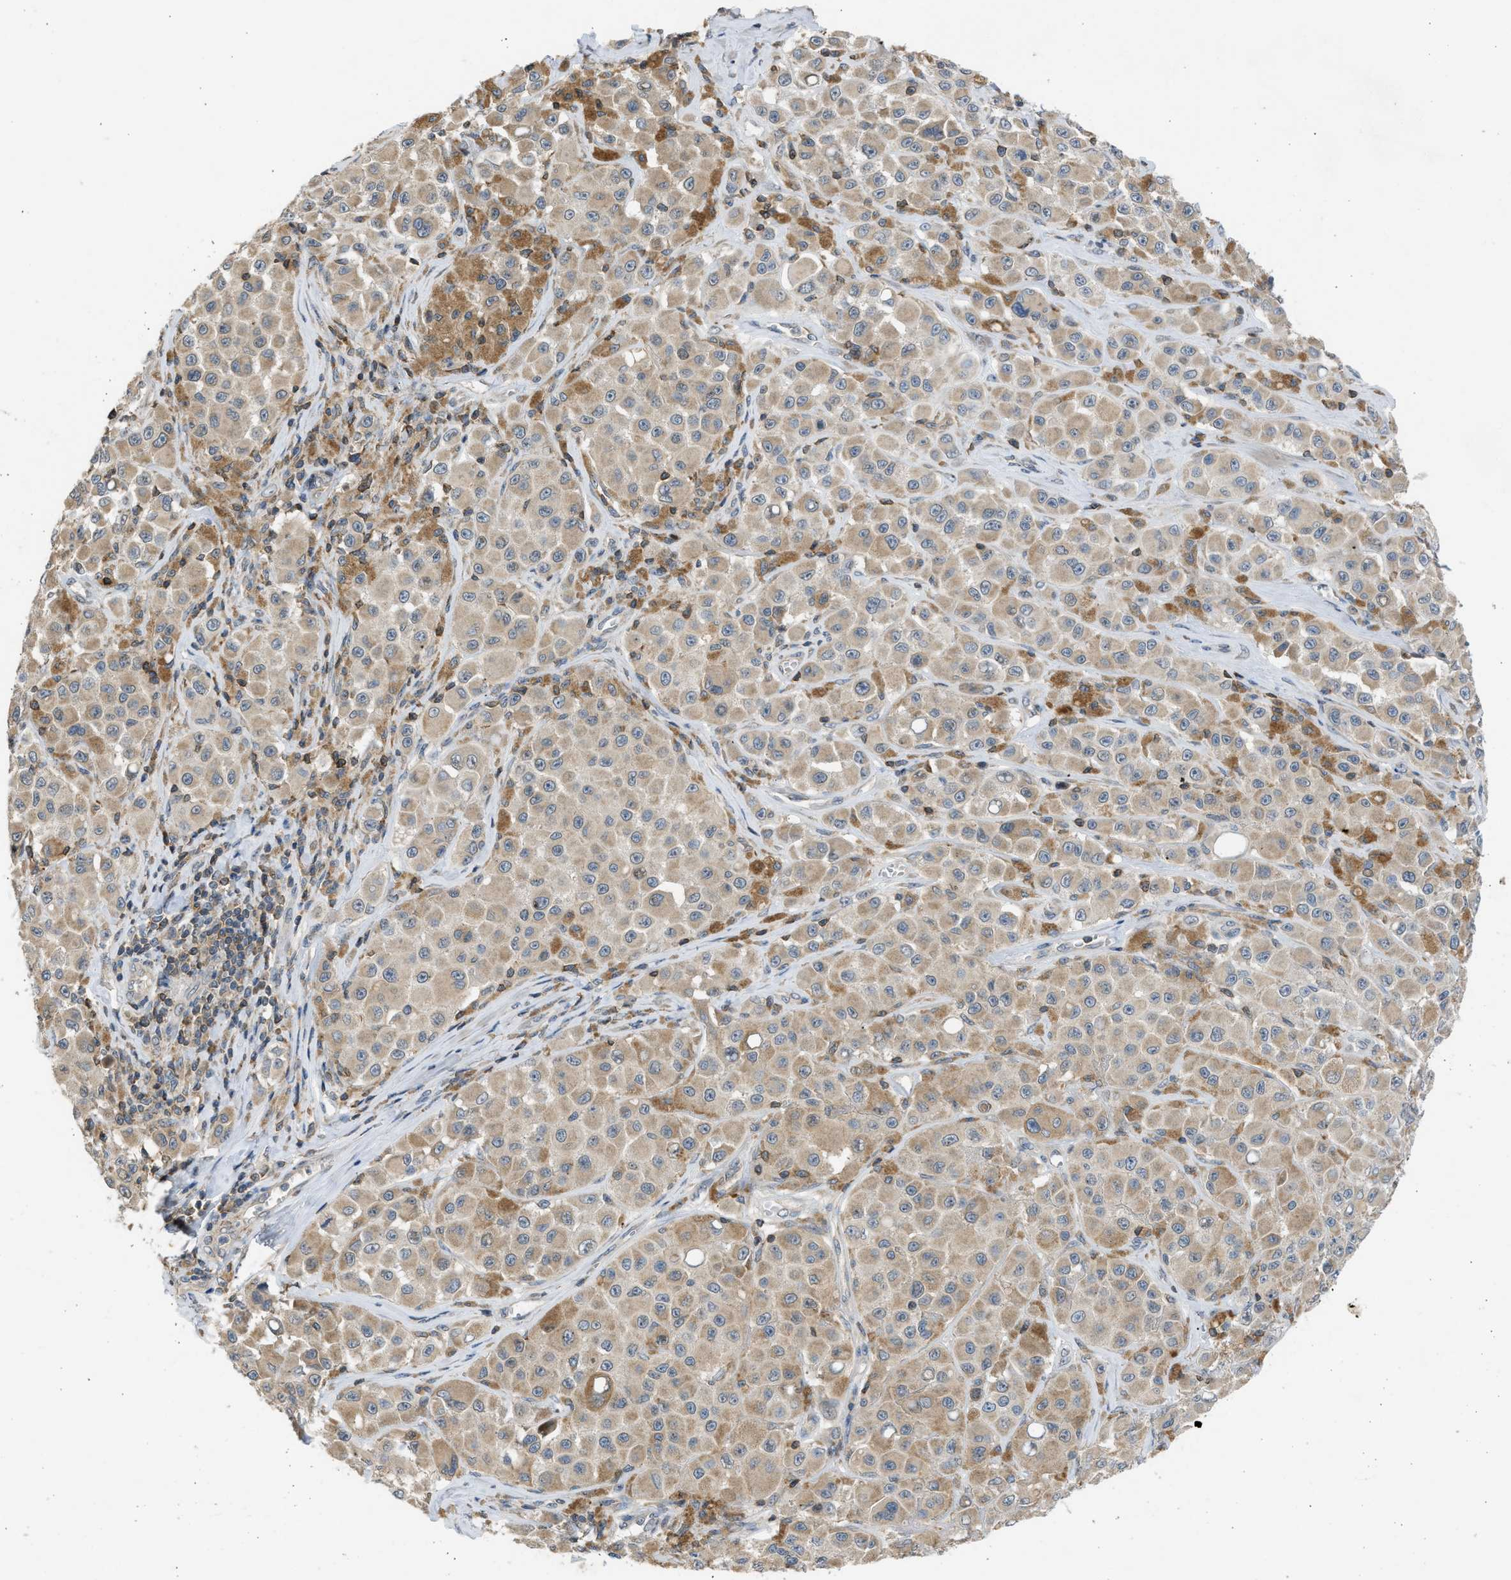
{"staining": {"intensity": "moderate", "quantity": ">75%", "location": "cytoplasmic/membranous"}, "tissue": "melanoma", "cell_type": "Tumor cells", "image_type": "cancer", "snomed": [{"axis": "morphology", "description": "Malignant melanoma, NOS"}, {"axis": "topography", "description": "Skin"}], "caption": "DAB immunohistochemical staining of malignant melanoma displays moderate cytoplasmic/membranous protein staining in about >75% of tumor cells. (DAB IHC, brown staining for protein, blue staining for nuclei).", "gene": "CYP1A1", "patient": {"sex": "male", "age": 84}}